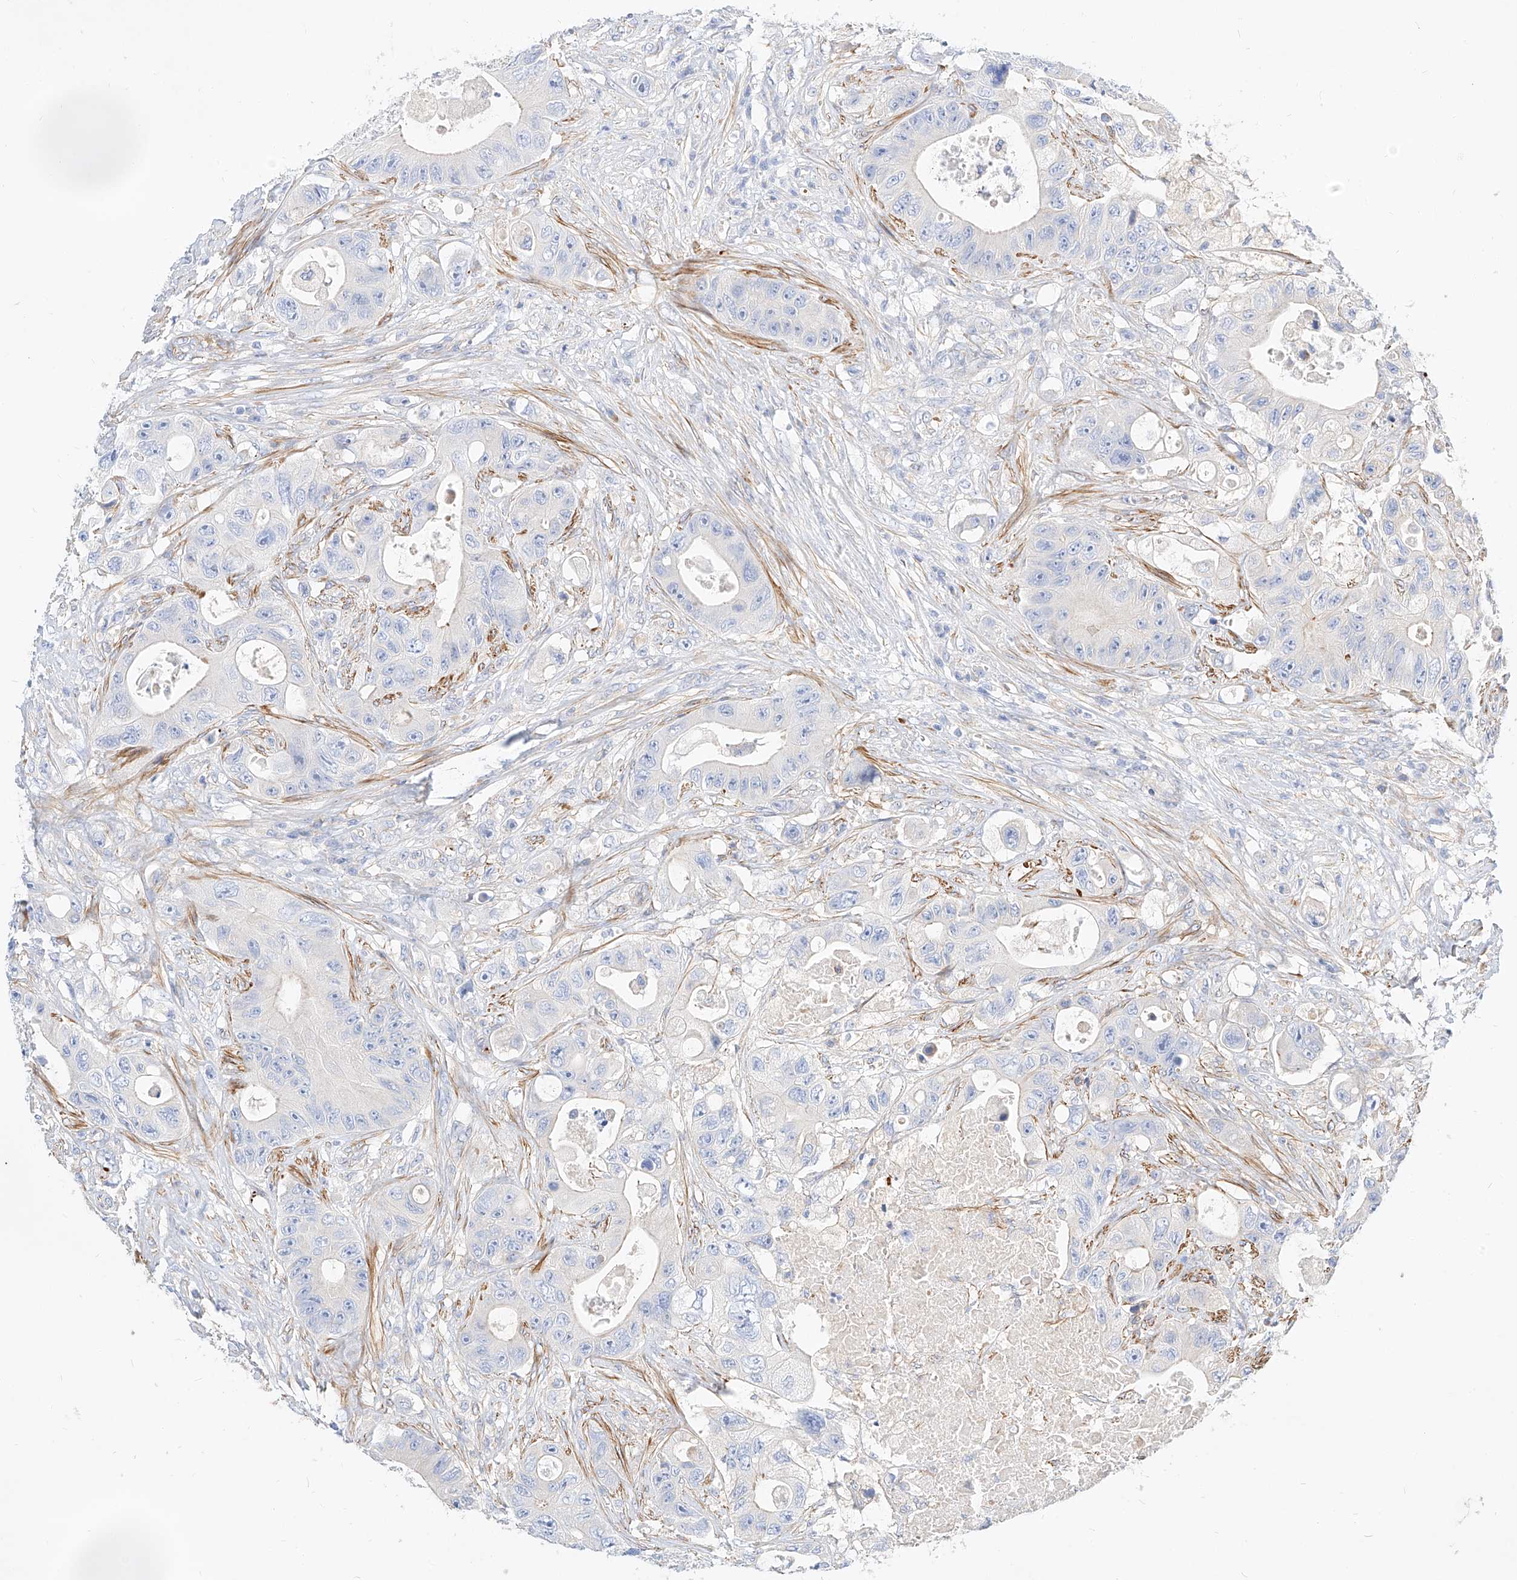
{"staining": {"intensity": "negative", "quantity": "none", "location": "none"}, "tissue": "colorectal cancer", "cell_type": "Tumor cells", "image_type": "cancer", "snomed": [{"axis": "morphology", "description": "Adenocarcinoma, NOS"}, {"axis": "topography", "description": "Colon"}], "caption": "Protein analysis of colorectal cancer exhibits no significant positivity in tumor cells.", "gene": "KCNH5", "patient": {"sex": "female", "age": 46}}